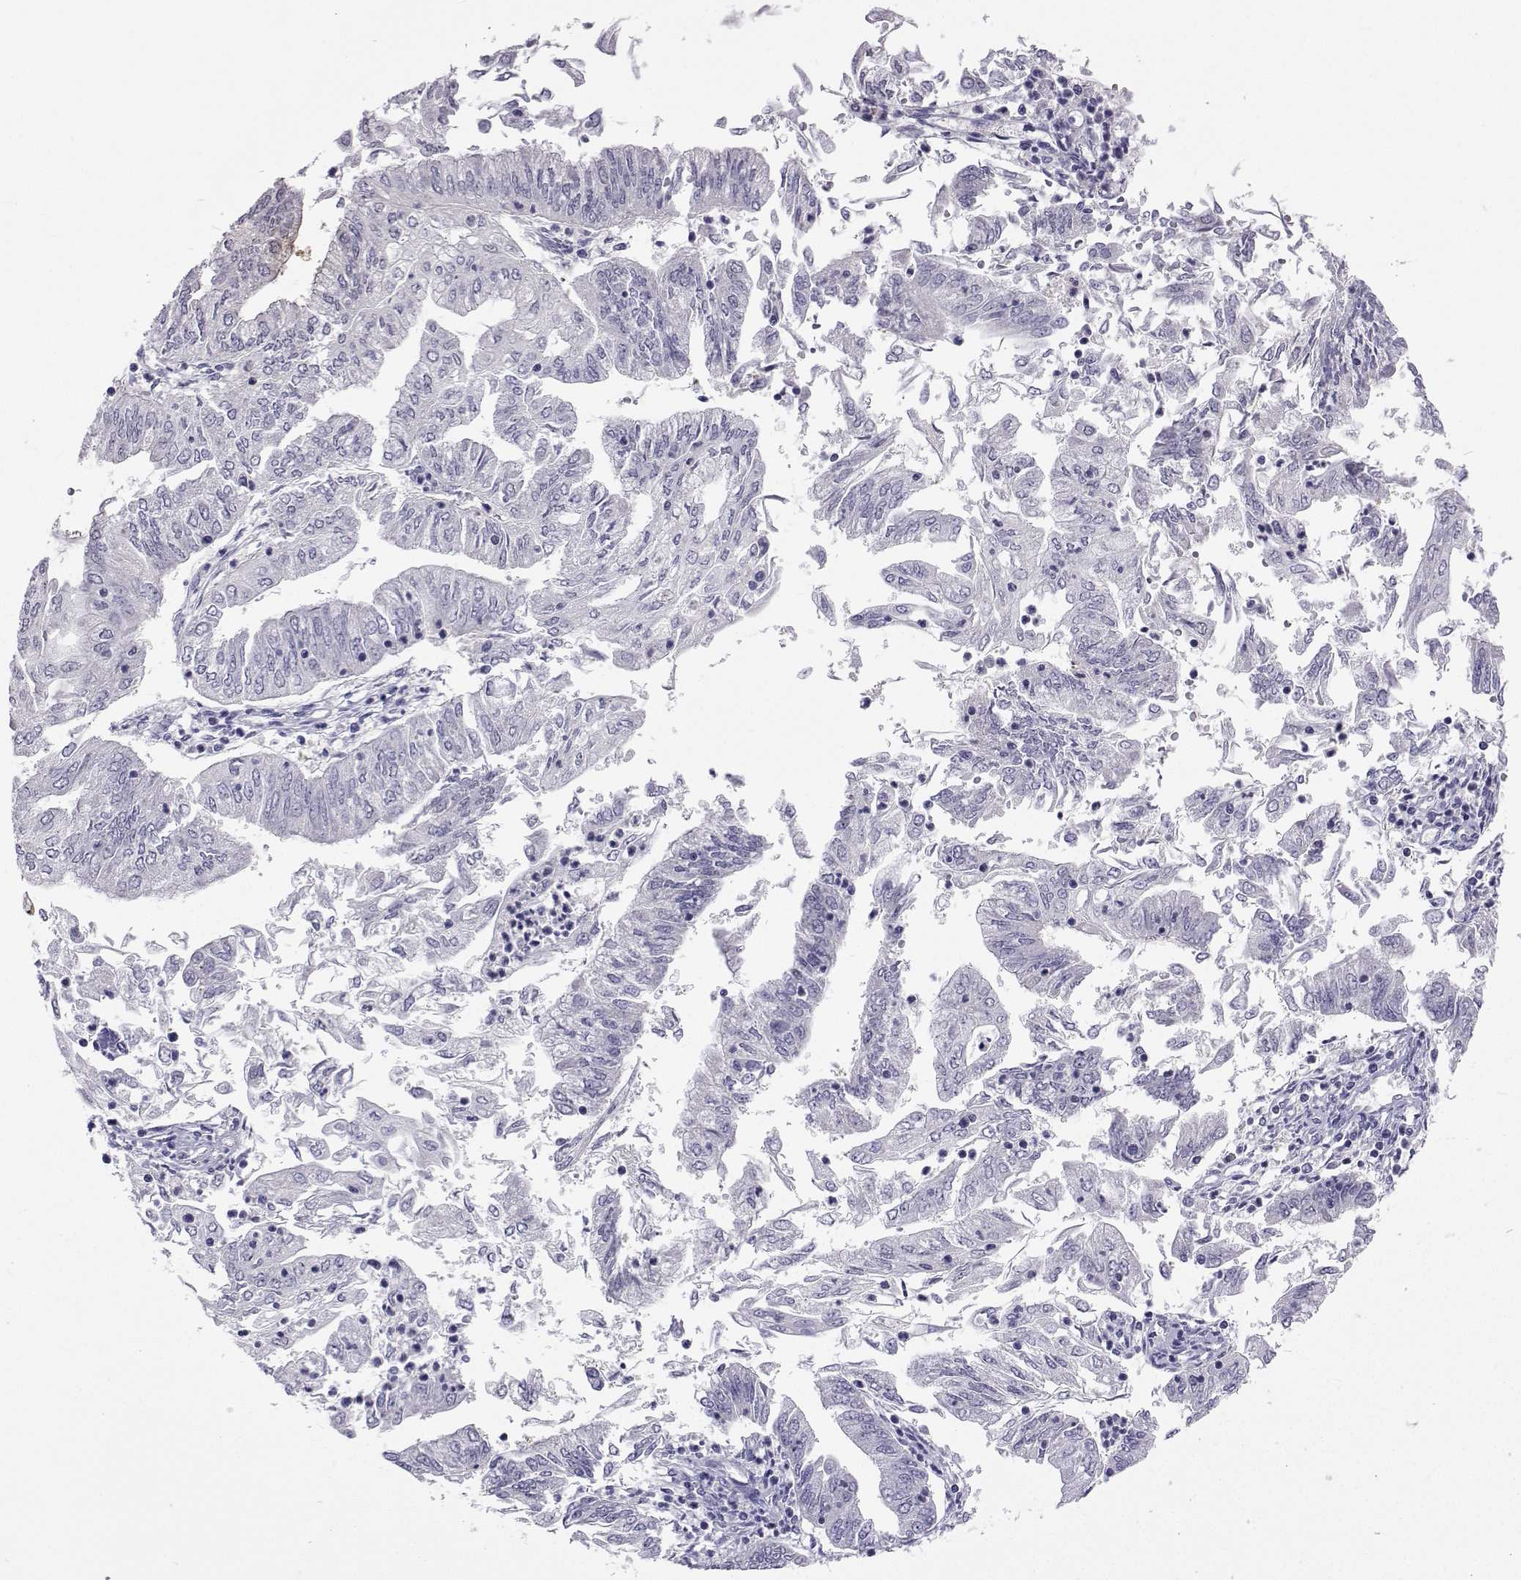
{"staining": {"intensity": "negative", "quantity": "none", "location": "none"}, "tissue": "endometrial cancer", "cell_type": "Tumor cells", "image_type": "cancer", "snomed": [{"axis": "morphology", "description": "Adenocarcinoma, NOS"}, {"axis": "topography", "description": "Endometrium"}], "caption": "Tumor cells are negative for brown protein staining in endometrial adenocarcinoma.", "gene": "GALM", "patient": {"sex": "female", "age": 55}}